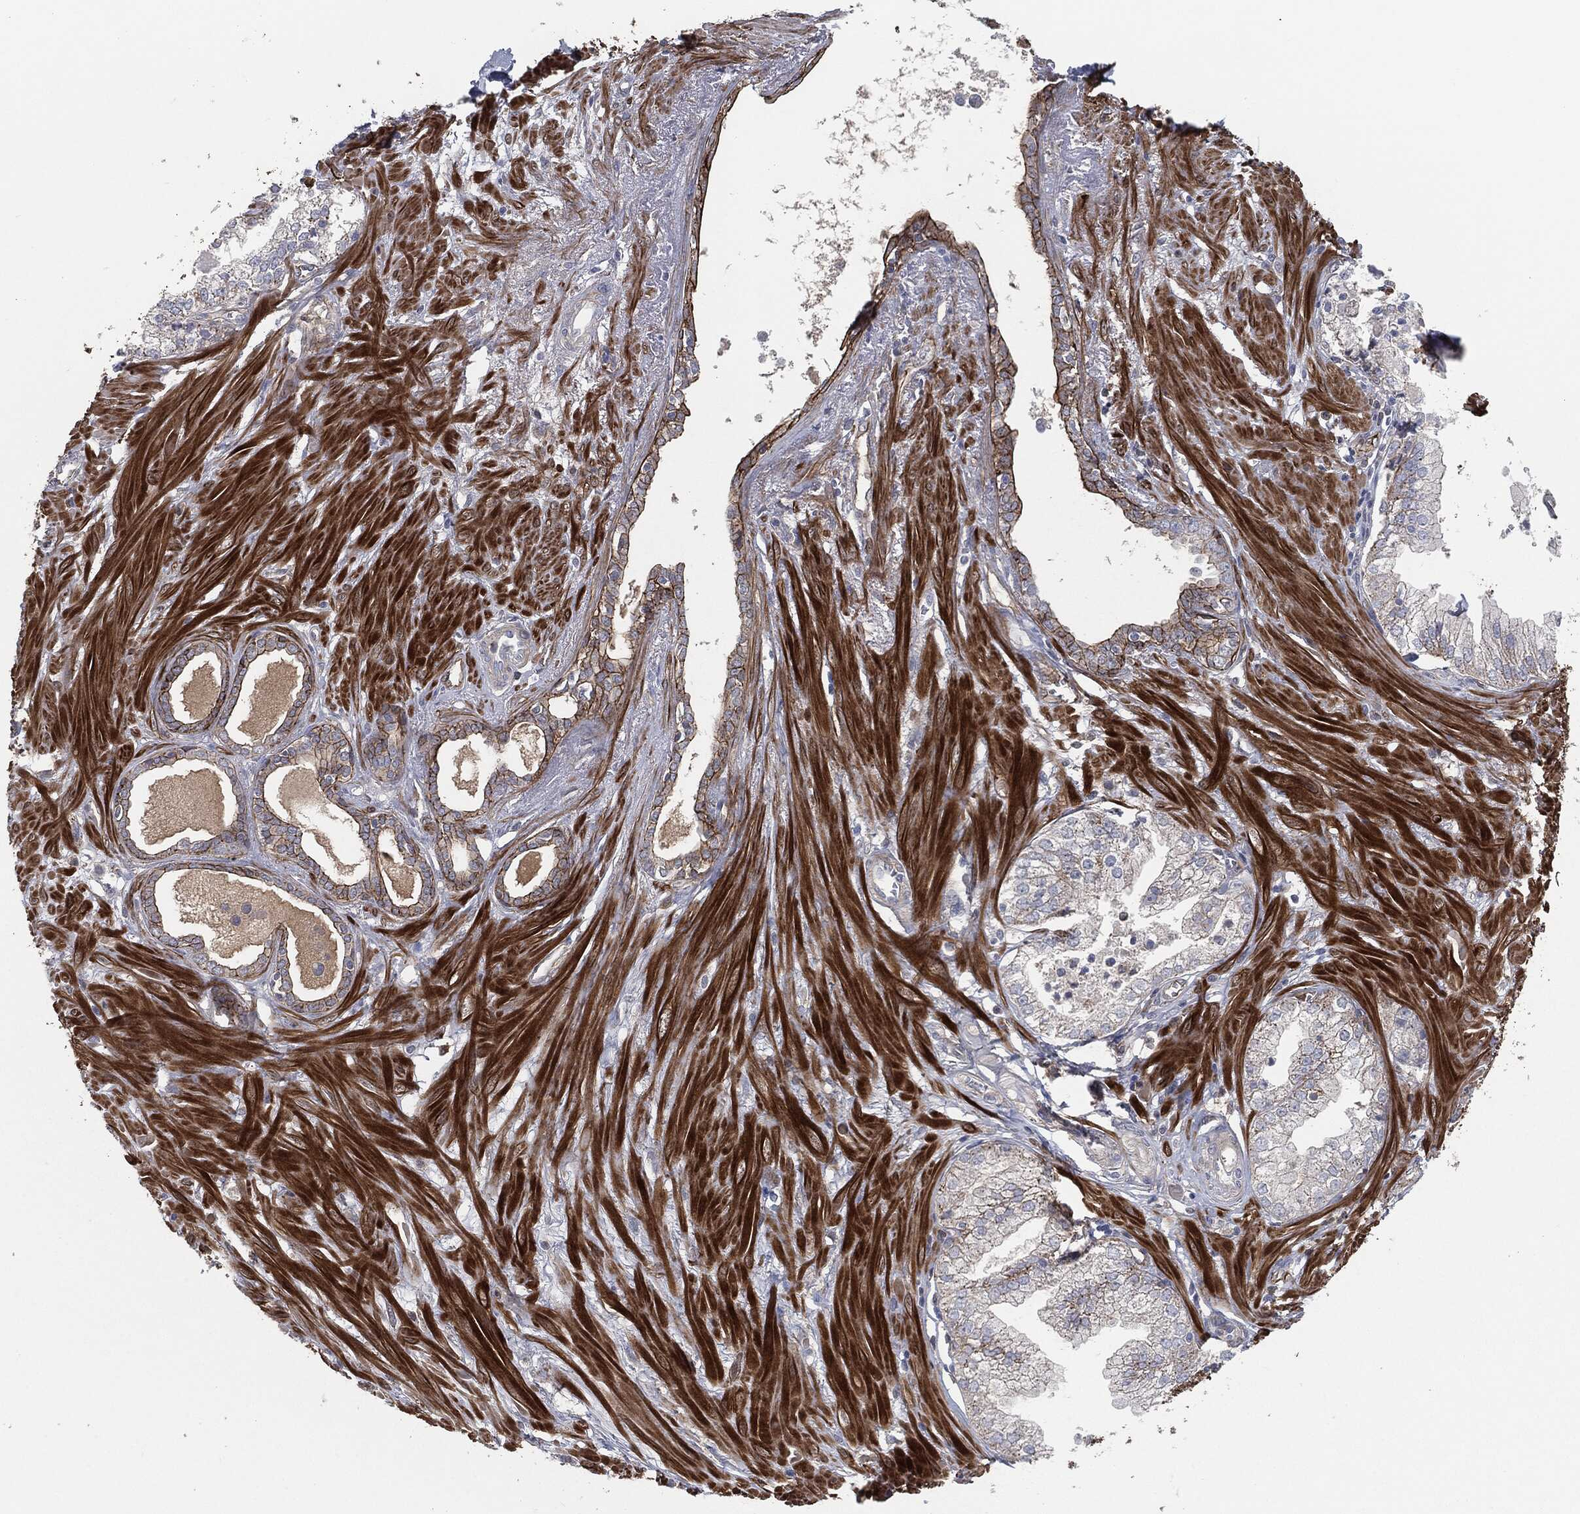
{"staining": {"intensity": "strong", "quantity": "<25%", "location": "cytoplasmic/membranous"}, "tissue": "prostate cancer", "cell_type": "Tumor cells", "image_type": "cancer", "snomed": [{"axis": "morphology", "description": "Adenocarcinoma, NOS"}, {"axis": "topography", "description": "Prostate and seminal vesicle, NOS"}, {"axis": "topography", "description": "Prostate"}], "caption": "Prostate cancer stained for a protein shows strong cytoplasmic/membranous positivity in tumor cells. (DAB (3,3'-diaminobenzidine) = brown stain, brightfield microscopy at high magnification).", "gene": "SVIL", "patient": {"sex": "male", "age": 79}}